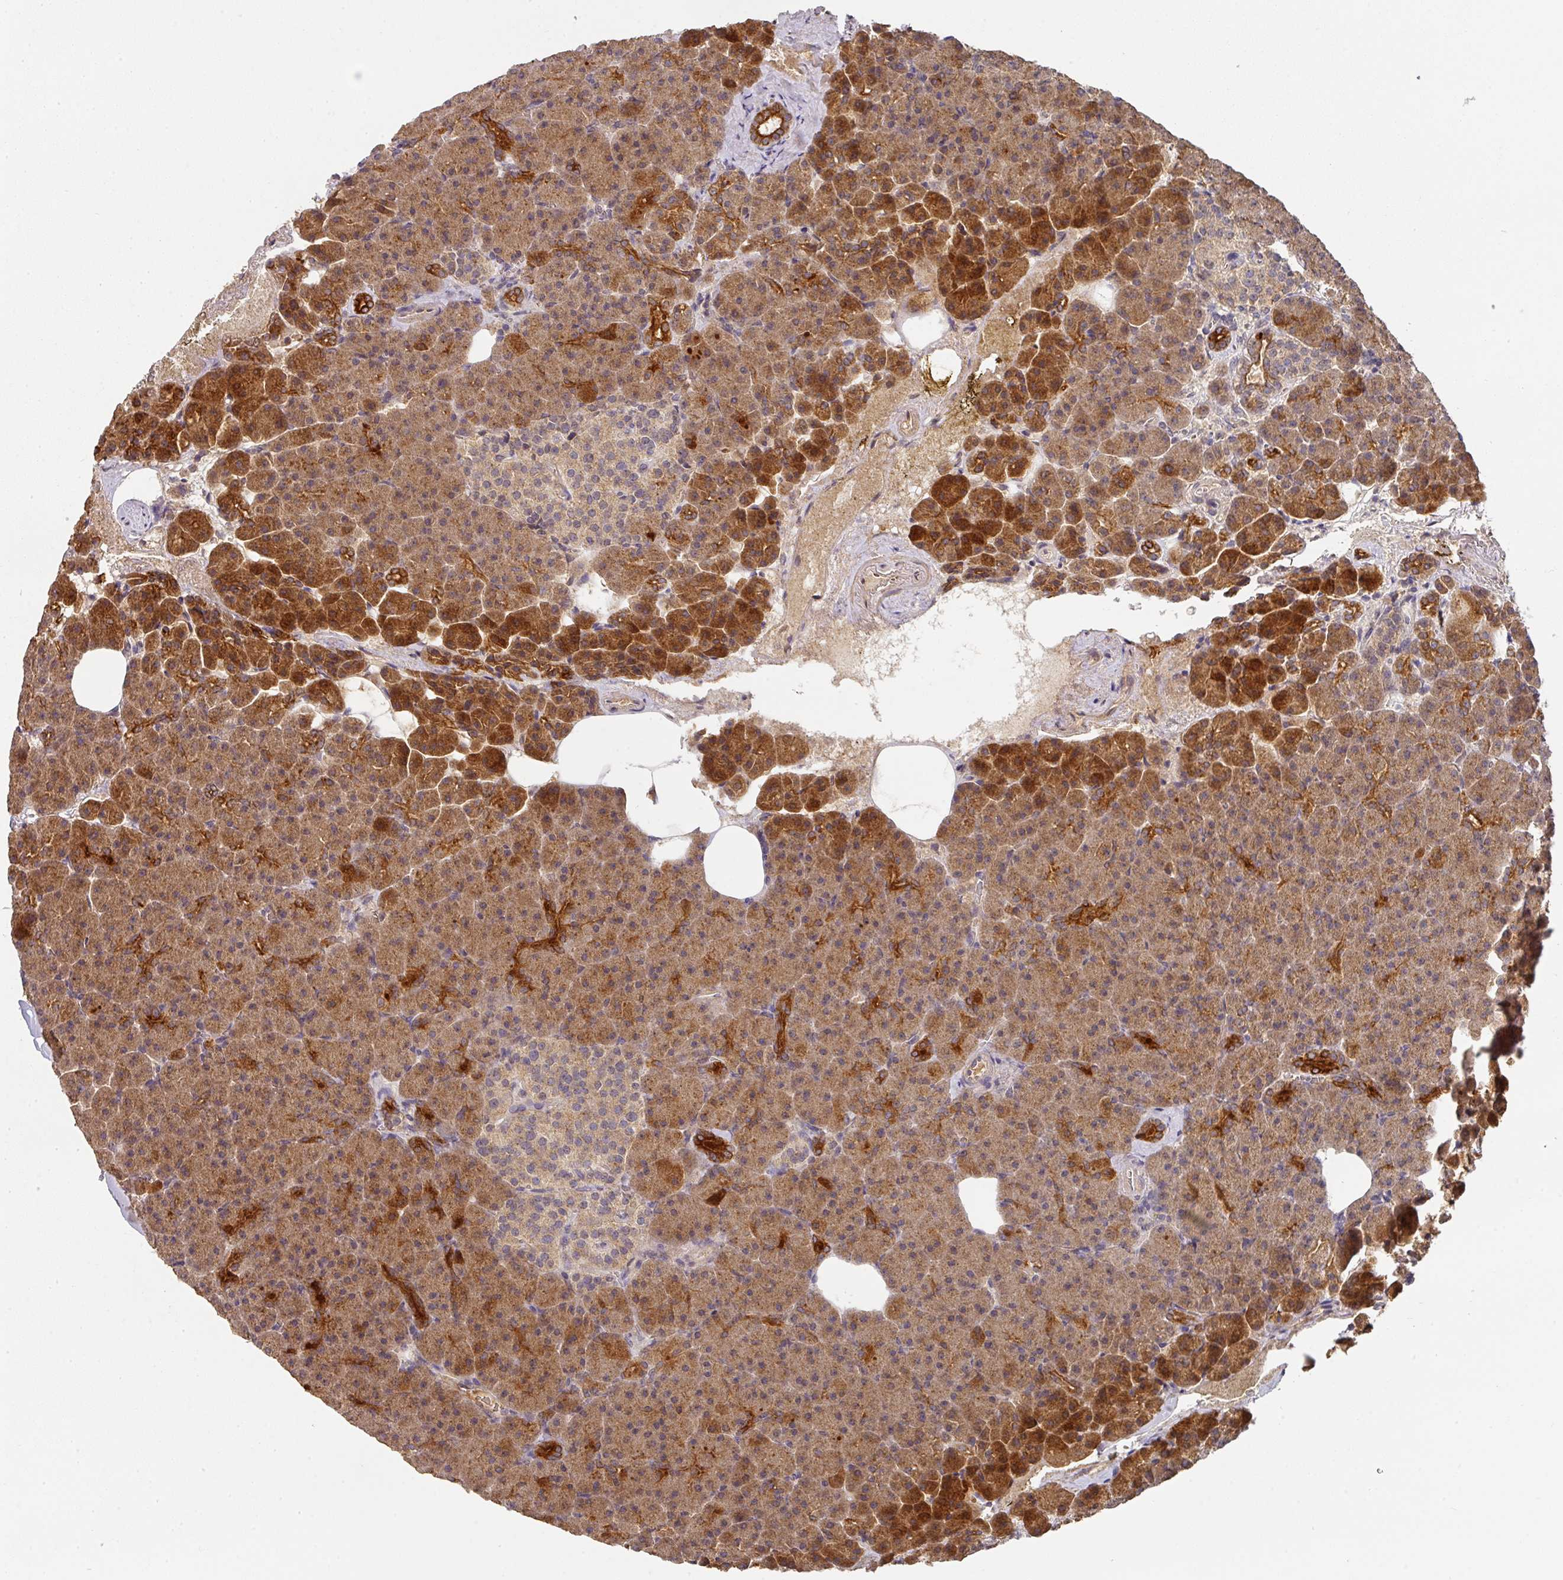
{"staining": {"intensity": "strong", "quantity": ">75%", "location": "cytoplasmic/membranous"}, "tissue": "pancreas", "cell_type": "Exocrine glandular cells", "image_type": "normal", "snomed": [{"axis": "morphology", "description": "Normal tissue, NOS"}, {"axis": "topography", "description": "Pancreas"}], "caption": "IHC photomicrograph of benign human pancreas stained for a protein (brown), which displays high levels of strong cytoplasmic/membranous staining in approximately >75% of exocrine glandular cells.", "gene": "EXTL3", "patient": {"sex": "female", "age": 74}}